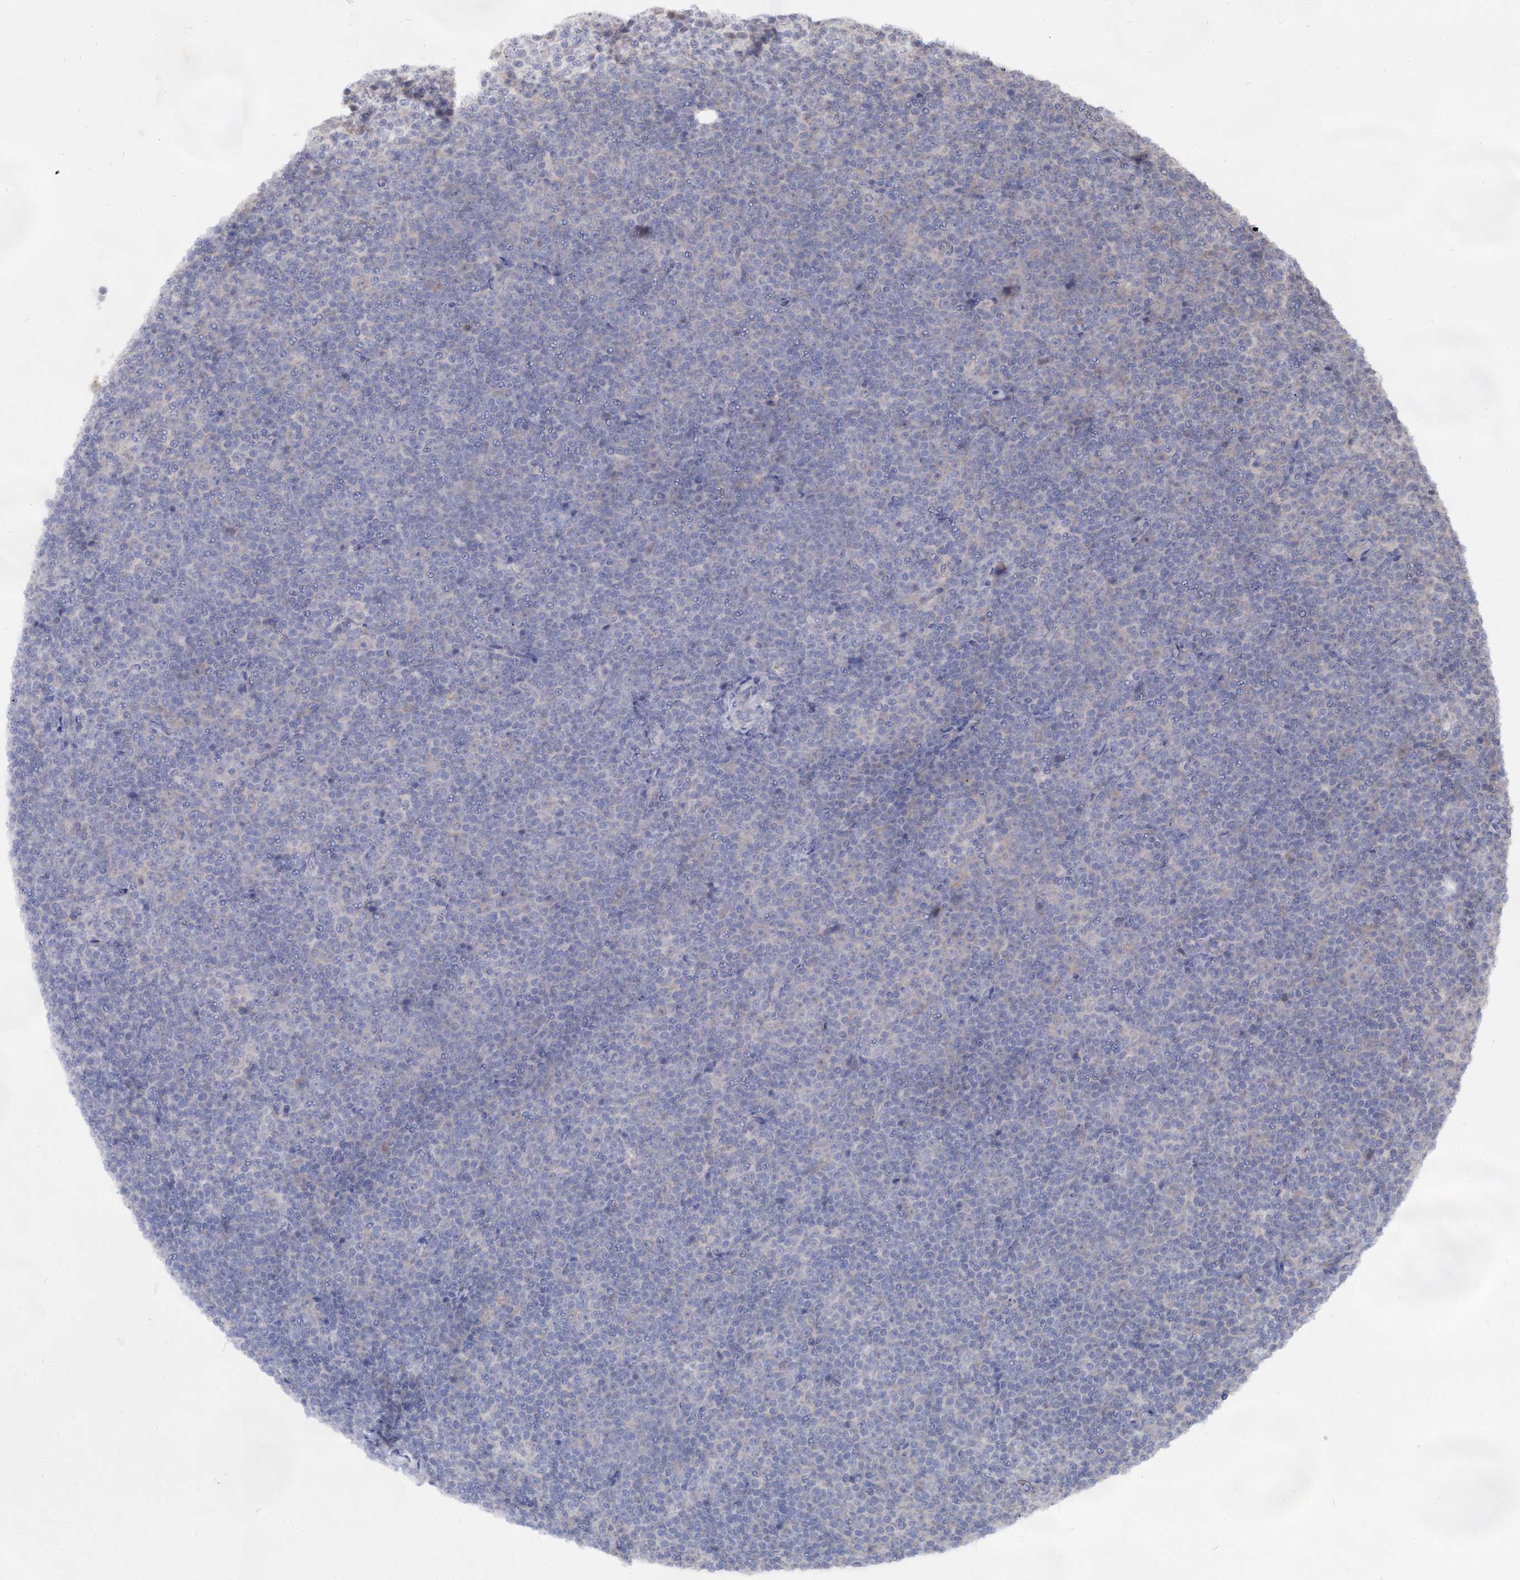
{"staining": {"intensity": "negative", "quantity": "none", "location": "none"}, "tissue": "lymphoma", "cell_type": "Tumor cells", "image_type": "cancer", "snomed": [{"axis": "morphology", "description": "Malignant lymphoma, non-Hodgkin's type, Low grade"}, {"axis": "topography", "description": "Lymph node"}], "caption": "DAB immunohistochemical staining of human malignant lymphoma, non-Hodgkin's type (low-grade) reveals no significant positivity in tumor cells.", "gene": "ARFIP2", "patient": {"sex": "female", "age": 67}}